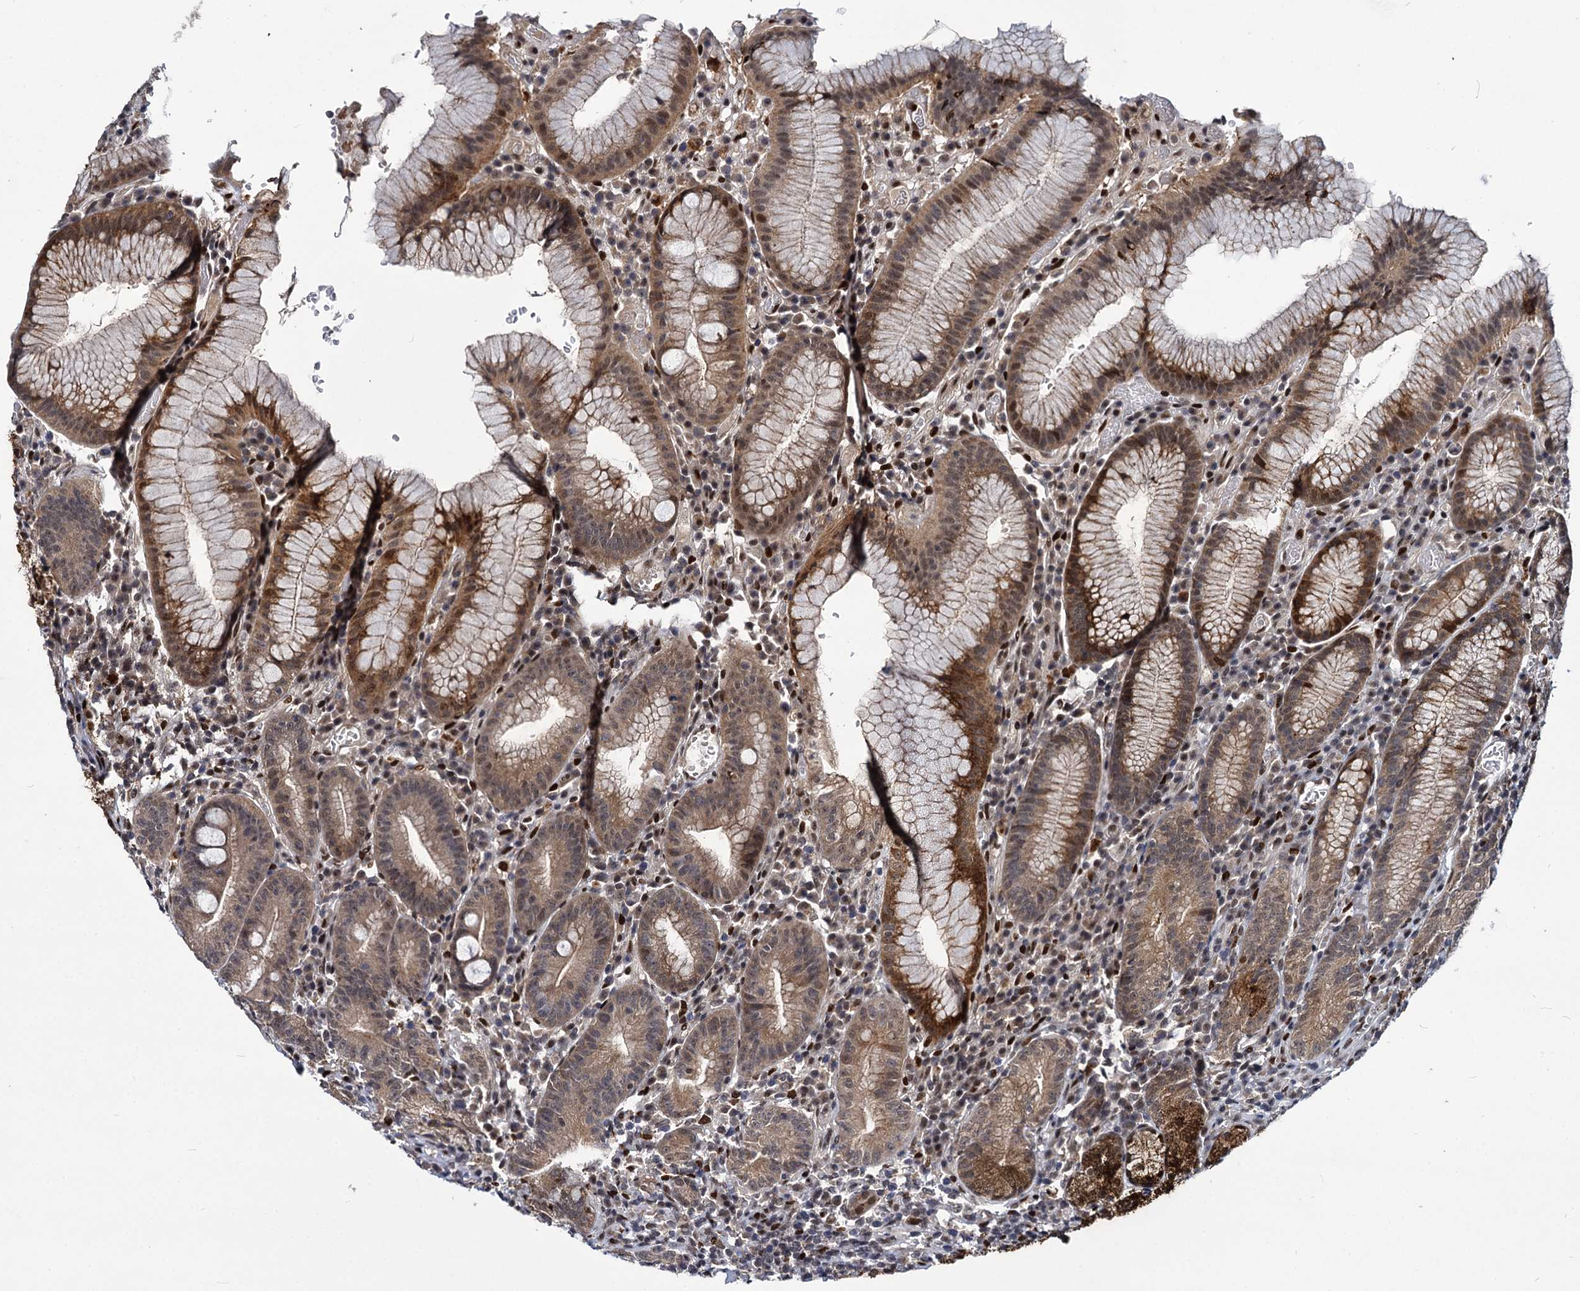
{"staining": {"intensity": "moderate", "quantity": ">75%", "location": "cytoplasmic/membranous,nuclear"}, "tissue": "stomach", "cell_type": "Glandular cells", "image_type": "normal", "snomed": [{"axis": "morphology", "description": "Normal tissue, NOS"}, {"axis": "topography", "description": "Stomach"}], "caption": "Immunohistochemistry of normal stomach reveals medium levels of moderate cytoplasmic/membranous,nuclear staining in about >75% of glandular cells. (IHC, brightfield microscopy, high magnification).", "gene": "MAML2", "patient": {"sex": "male", "age": 55}}